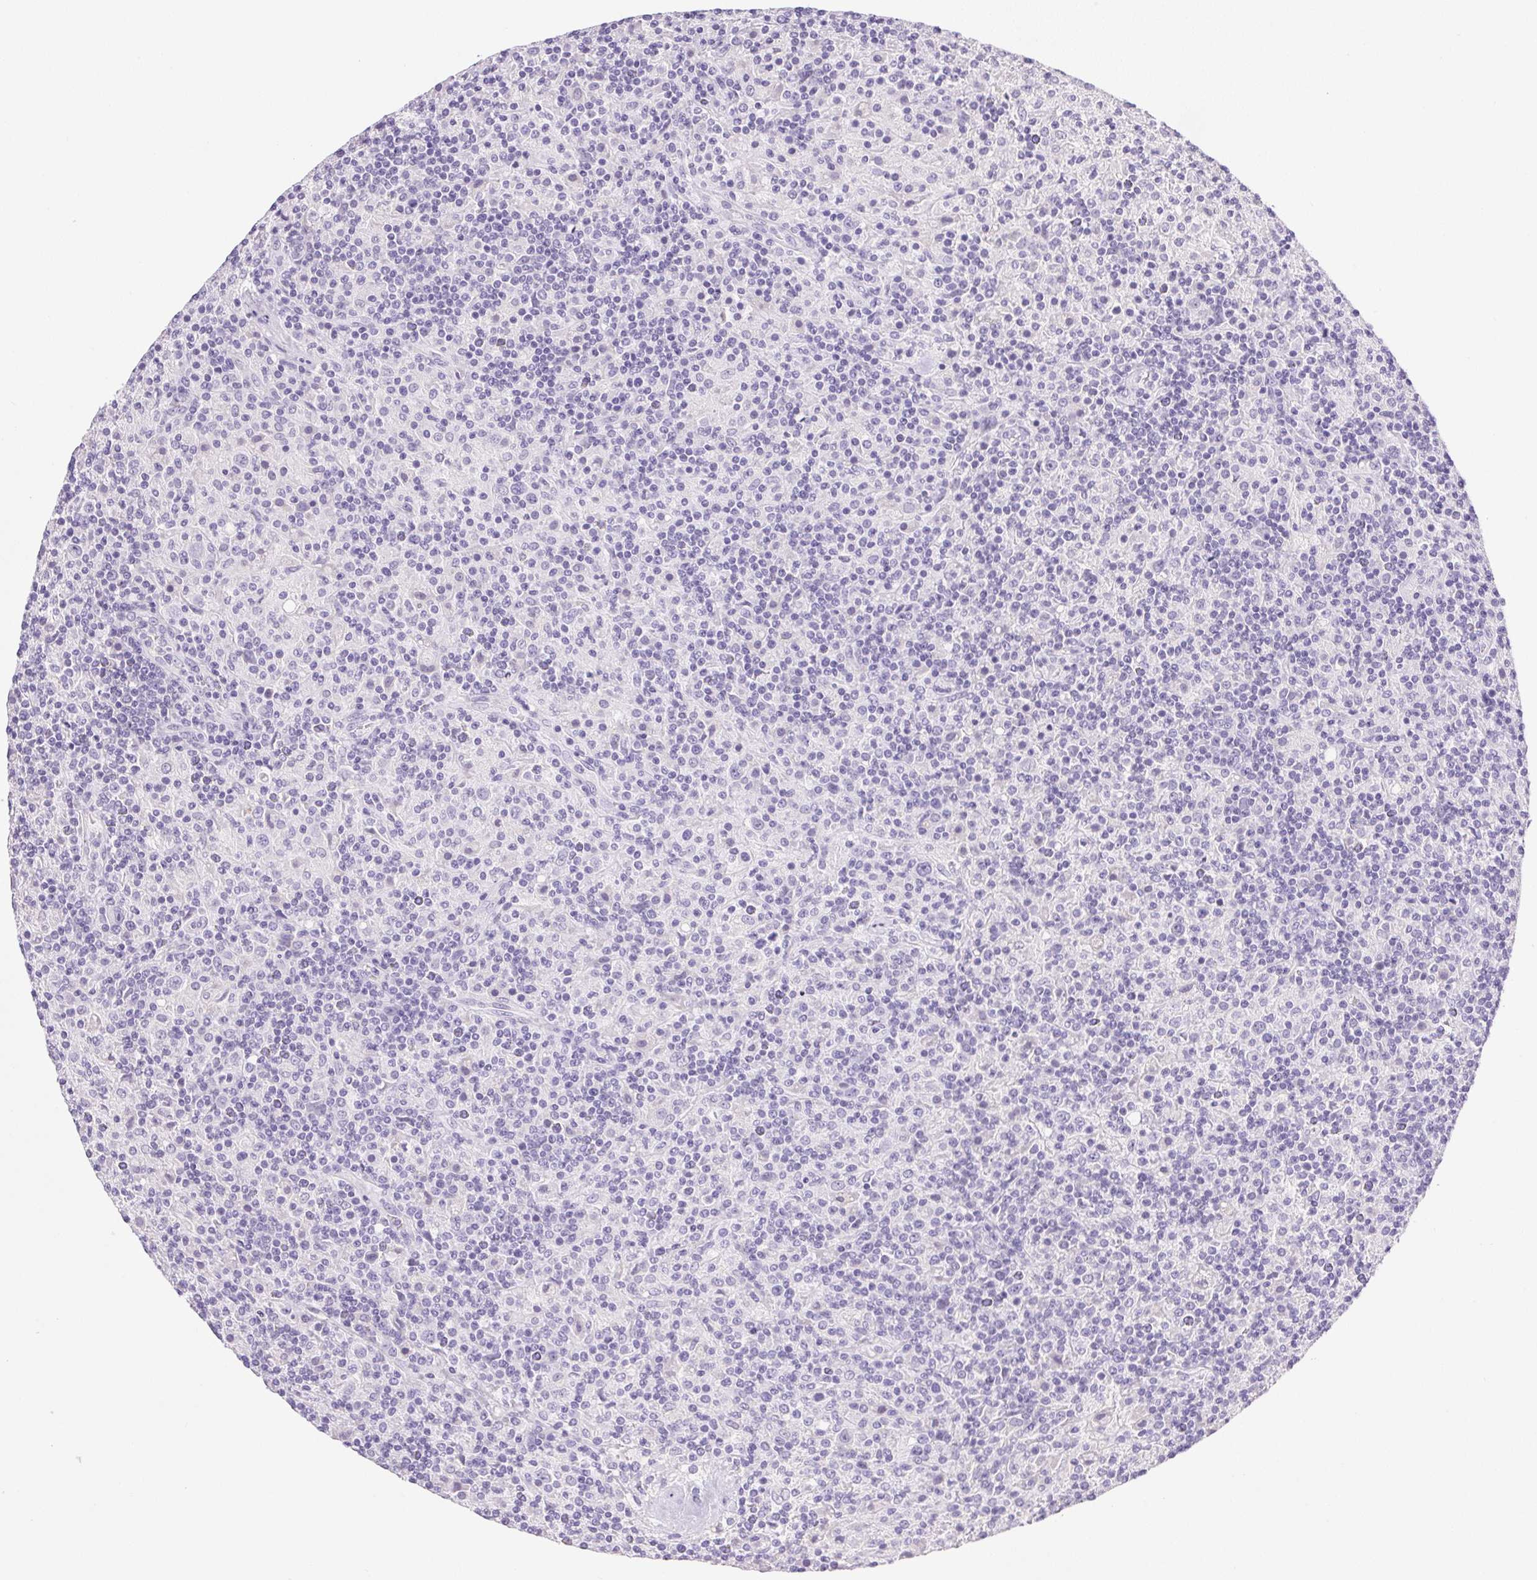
{"staining": {"intensity": "negative", "quantity": "none", "location": "none"}, "tissue": "lymphoma", "cell_type": "Tumor cells", "image_type": "cancer", "snomed": [{"axis": "morphology", "description": "Hodgkin's disease, NOS"}, {"axis": "topography", "description": "Lymph node"}], "caption": "Immunohistochemical staining of Hodgkin's disease exhibits no significant positivity in tumor cells.", "gene": "ATP6V0A4", "patient": {"sex": "male", "age": 70}}